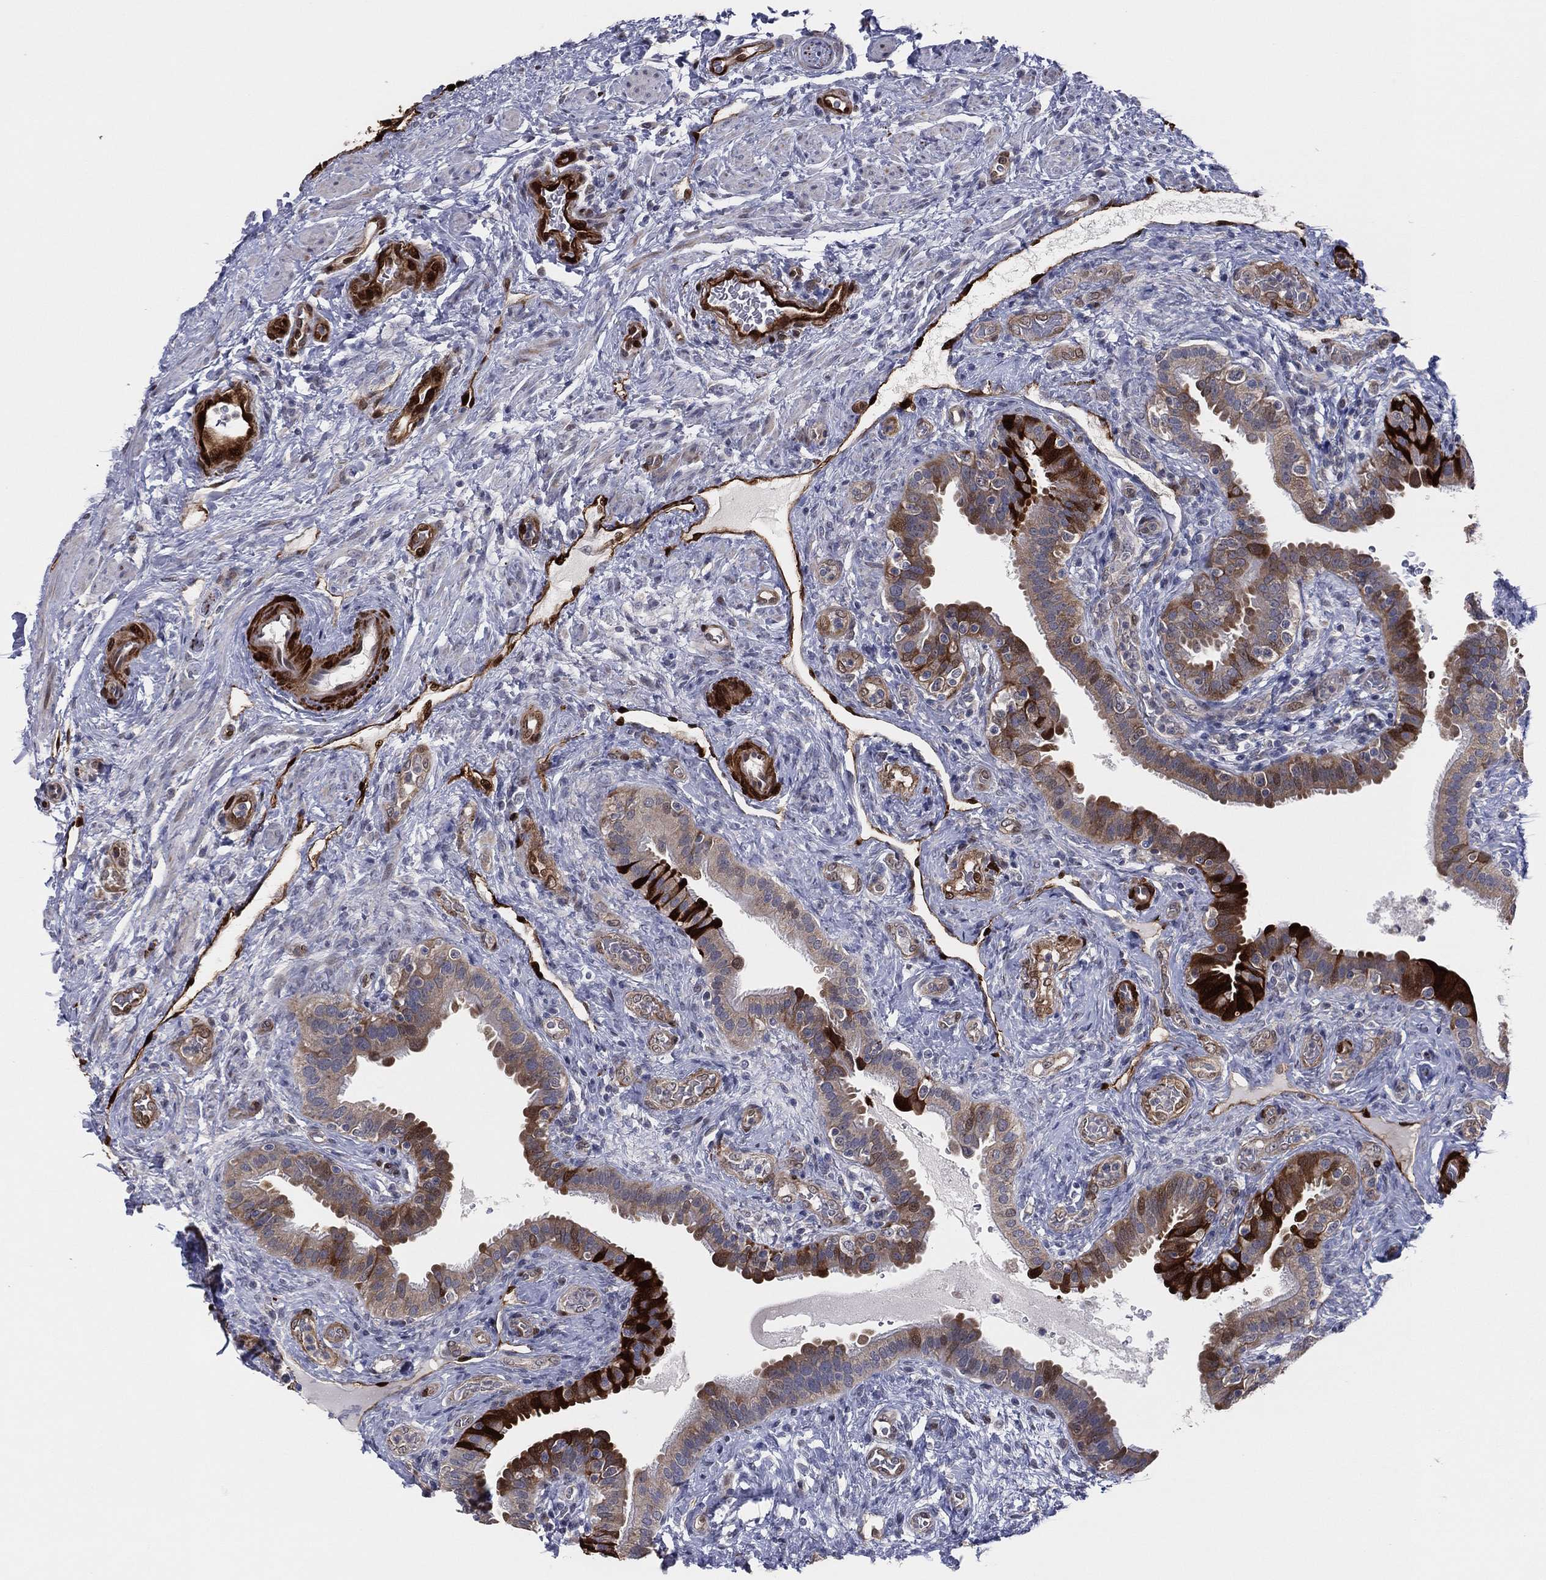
{"staining": {"intensity": "strong", "quantity": "<25%", "location": "cytoplasmic/membranous,nuclear"}, "tissue": "fallopian tube", "cell_type": "Glandular cells", "image_type": "normal", "snomed": [{"axis": "morphology", "description": "Normal tissue, NOS"}, {"axis": "topography", "description": "Fallopian tube"}], "caption": "Immunohistochemistry image of normal fallopian tube: fallopian tube stained using immunohistochemistry displays medium levels of strong protein expression localized specifically in the cytoplasmic/membranous,nuclear of glandular cells, appearing as a cytoplasmic/membranous,nuclear brown color.", "gene": "SNCG", "patient": {"sex": "female", "age": 41}}